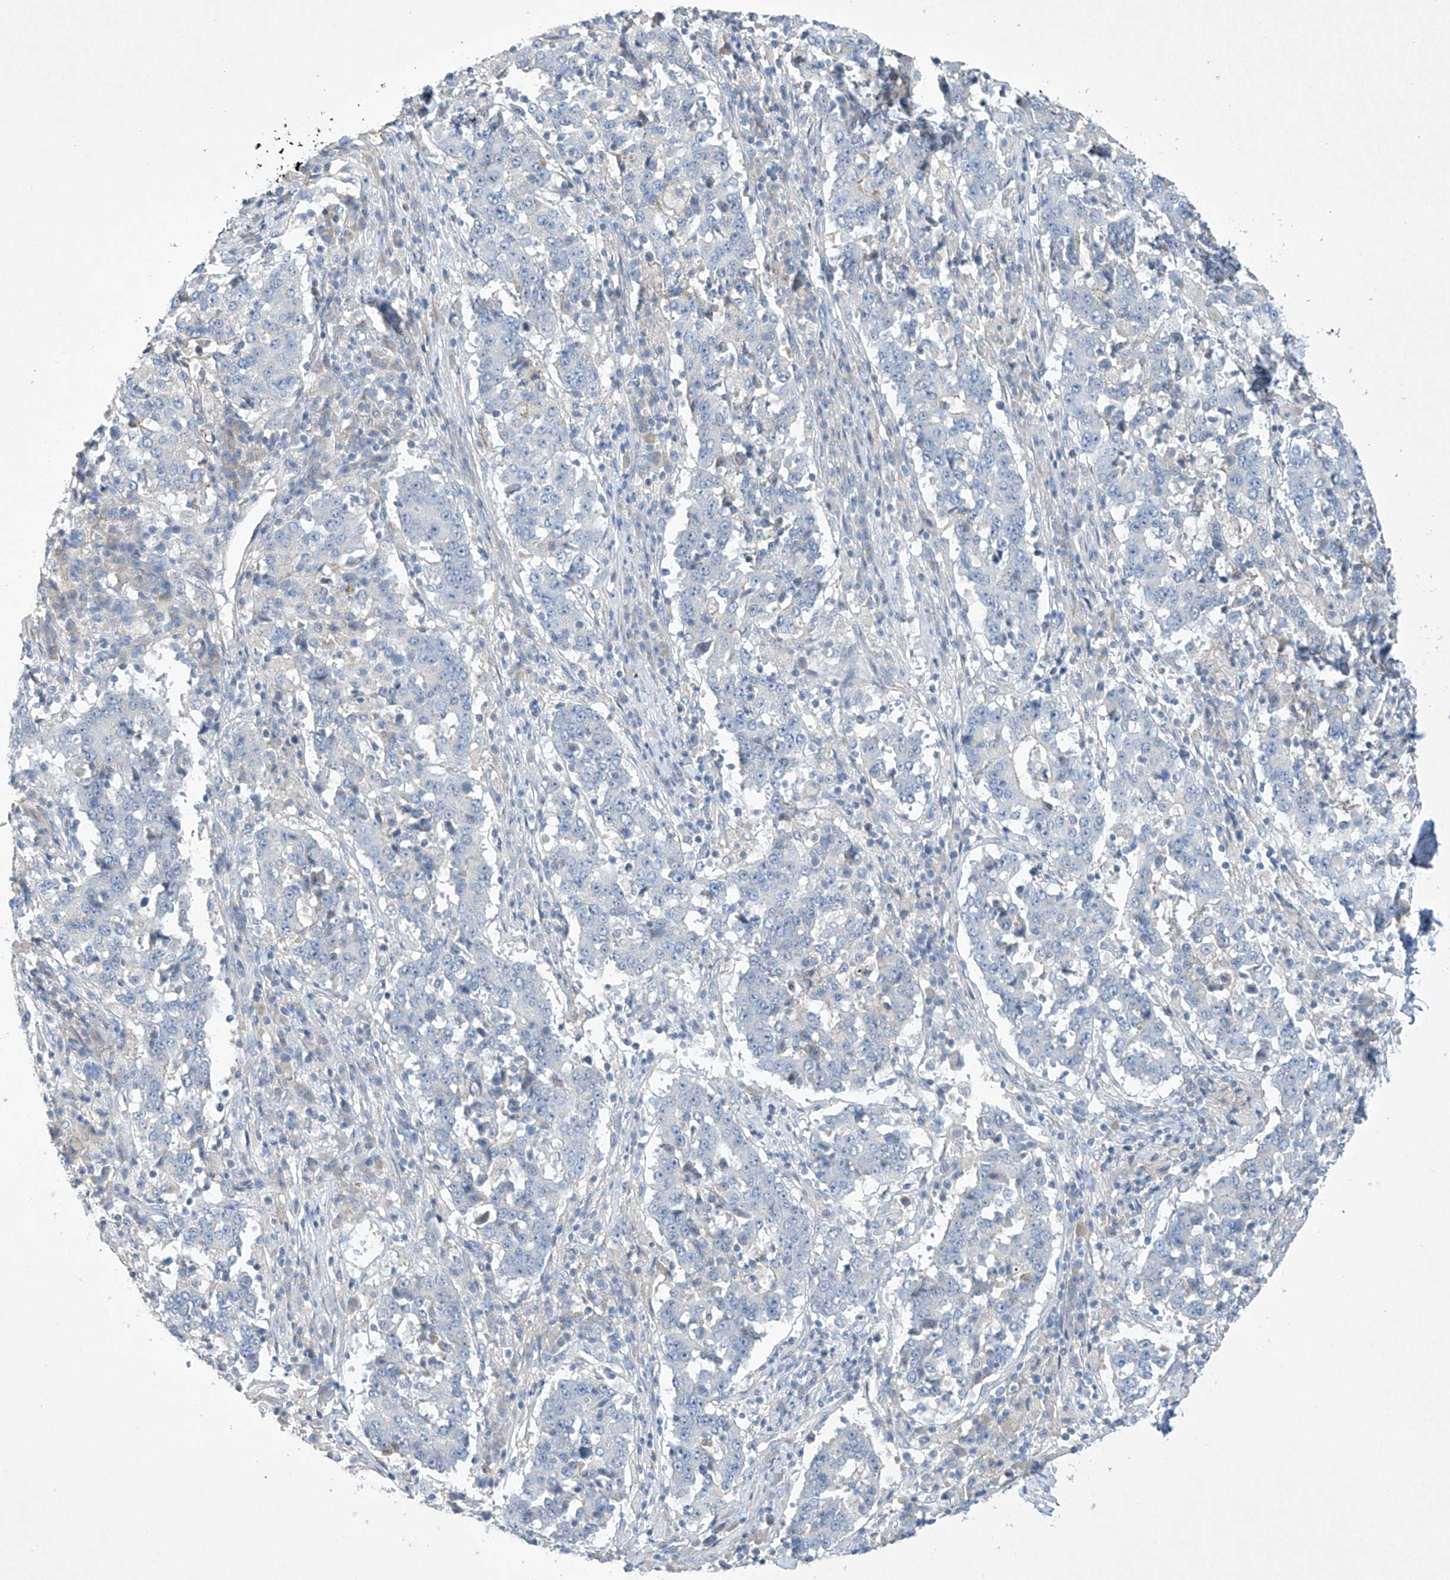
{"staining": {"intensity": "negative", "quantity": "none", "location": "none"}, "tissue": "stomach cancer", "cell_type": "Tumor cells", "image_type": "cancer", "snomed": [{"axis": "morphology", "description": "Adenocarcinoma, NOS"}, {"axis": "topography", "description": "Stomach"}], "caption": "Immunohistochemistry (IHC) of human adenocarcinoma (stomach) reveals no expression in tumor cells.", "gene": "PRSS12", "patient": {"sex": "male", "age": 59}}